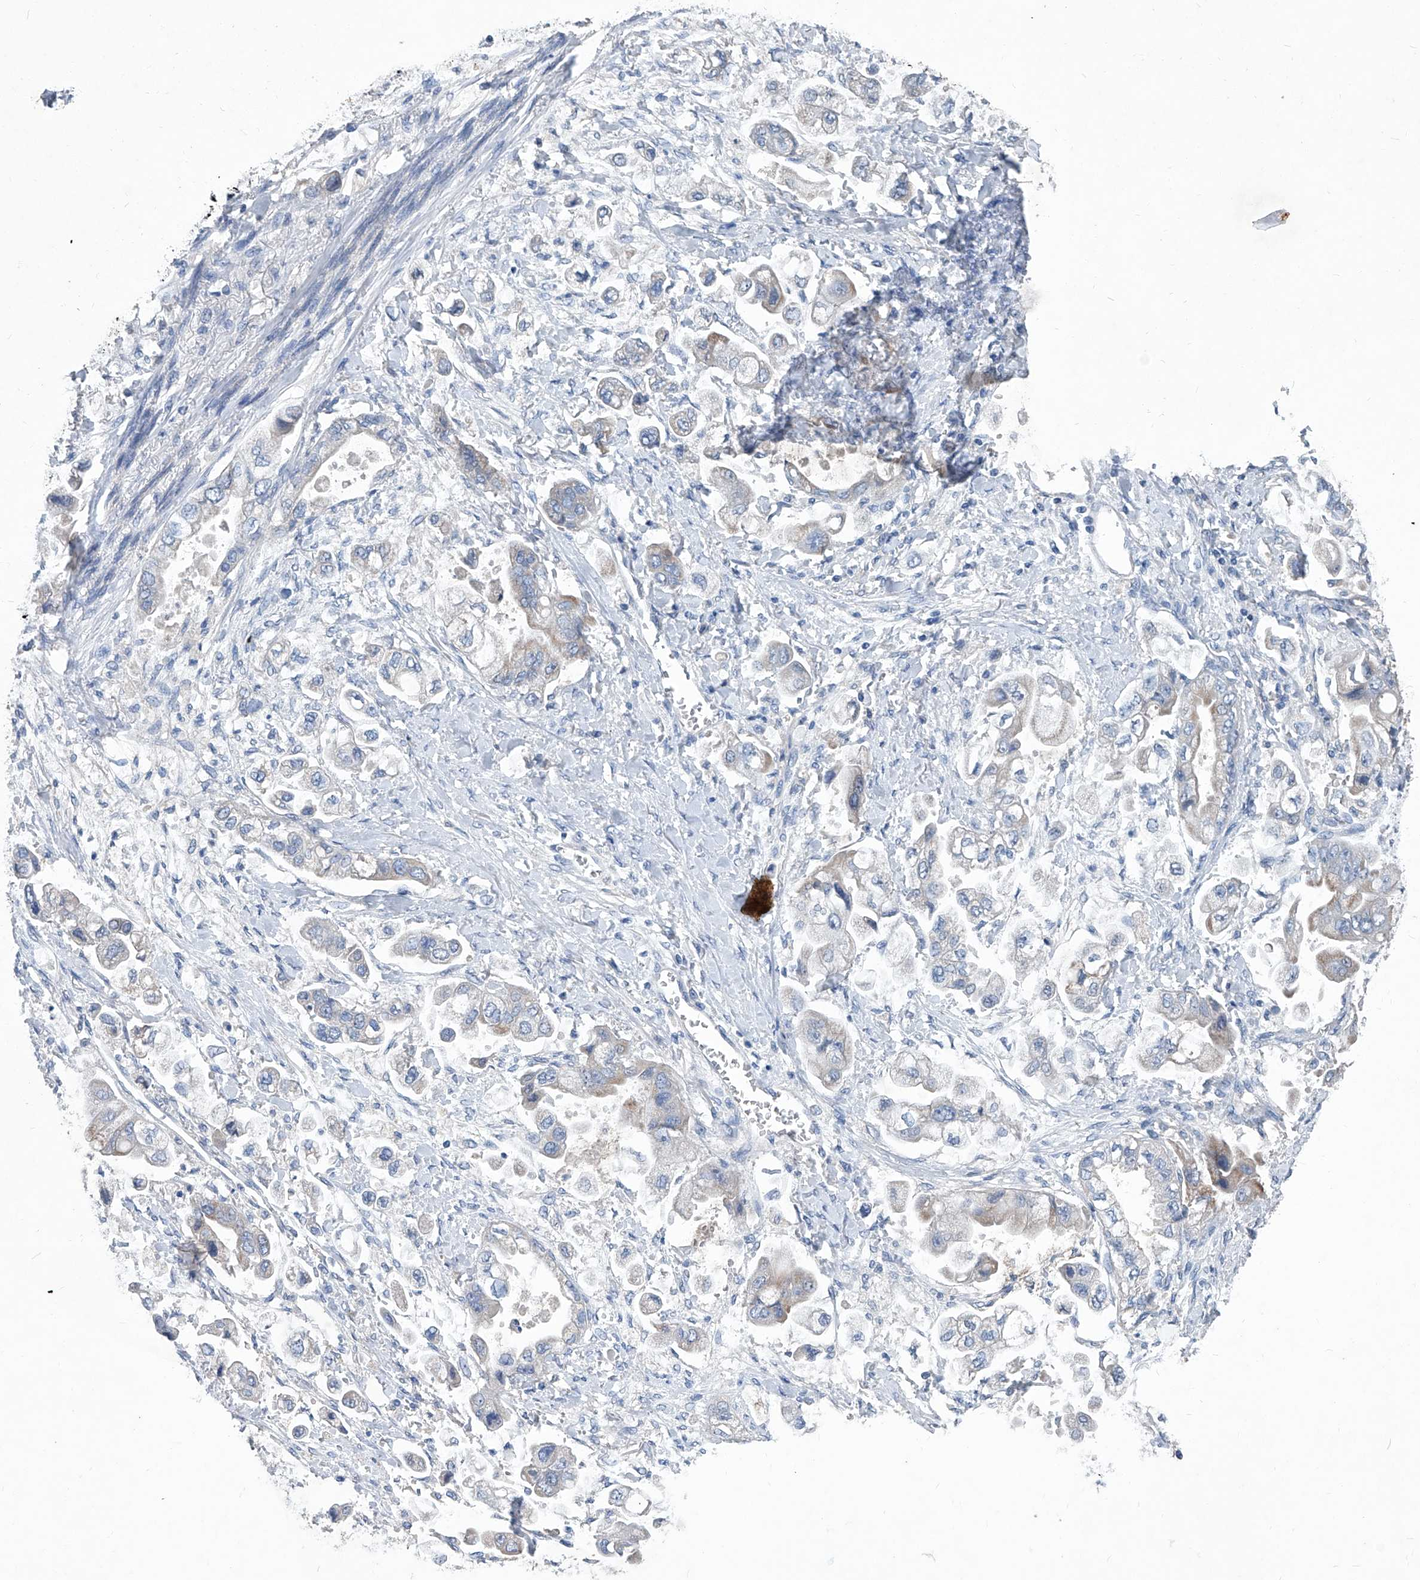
{"staining": {"intensity": "negative", "quantity": "none", "location": "none"}, "tissue": "stomach cancer", "cell_type": "Tumor cells", "image_type": "cancer", "snomed": [{"axis": "morphology", "description": "Adenocarcinoma, NOS"}, {"axis": "topography", "description": "Stomach"}], "caption": "High magnification brightfield microscopy of stomach adenocarcinoma stained with DAB (brown) and counterstained with hematoxylin (blue): tumor cells show no significant expression.", "gene": "MTARC1", "patient": {"sex": "male", "age": 62}}